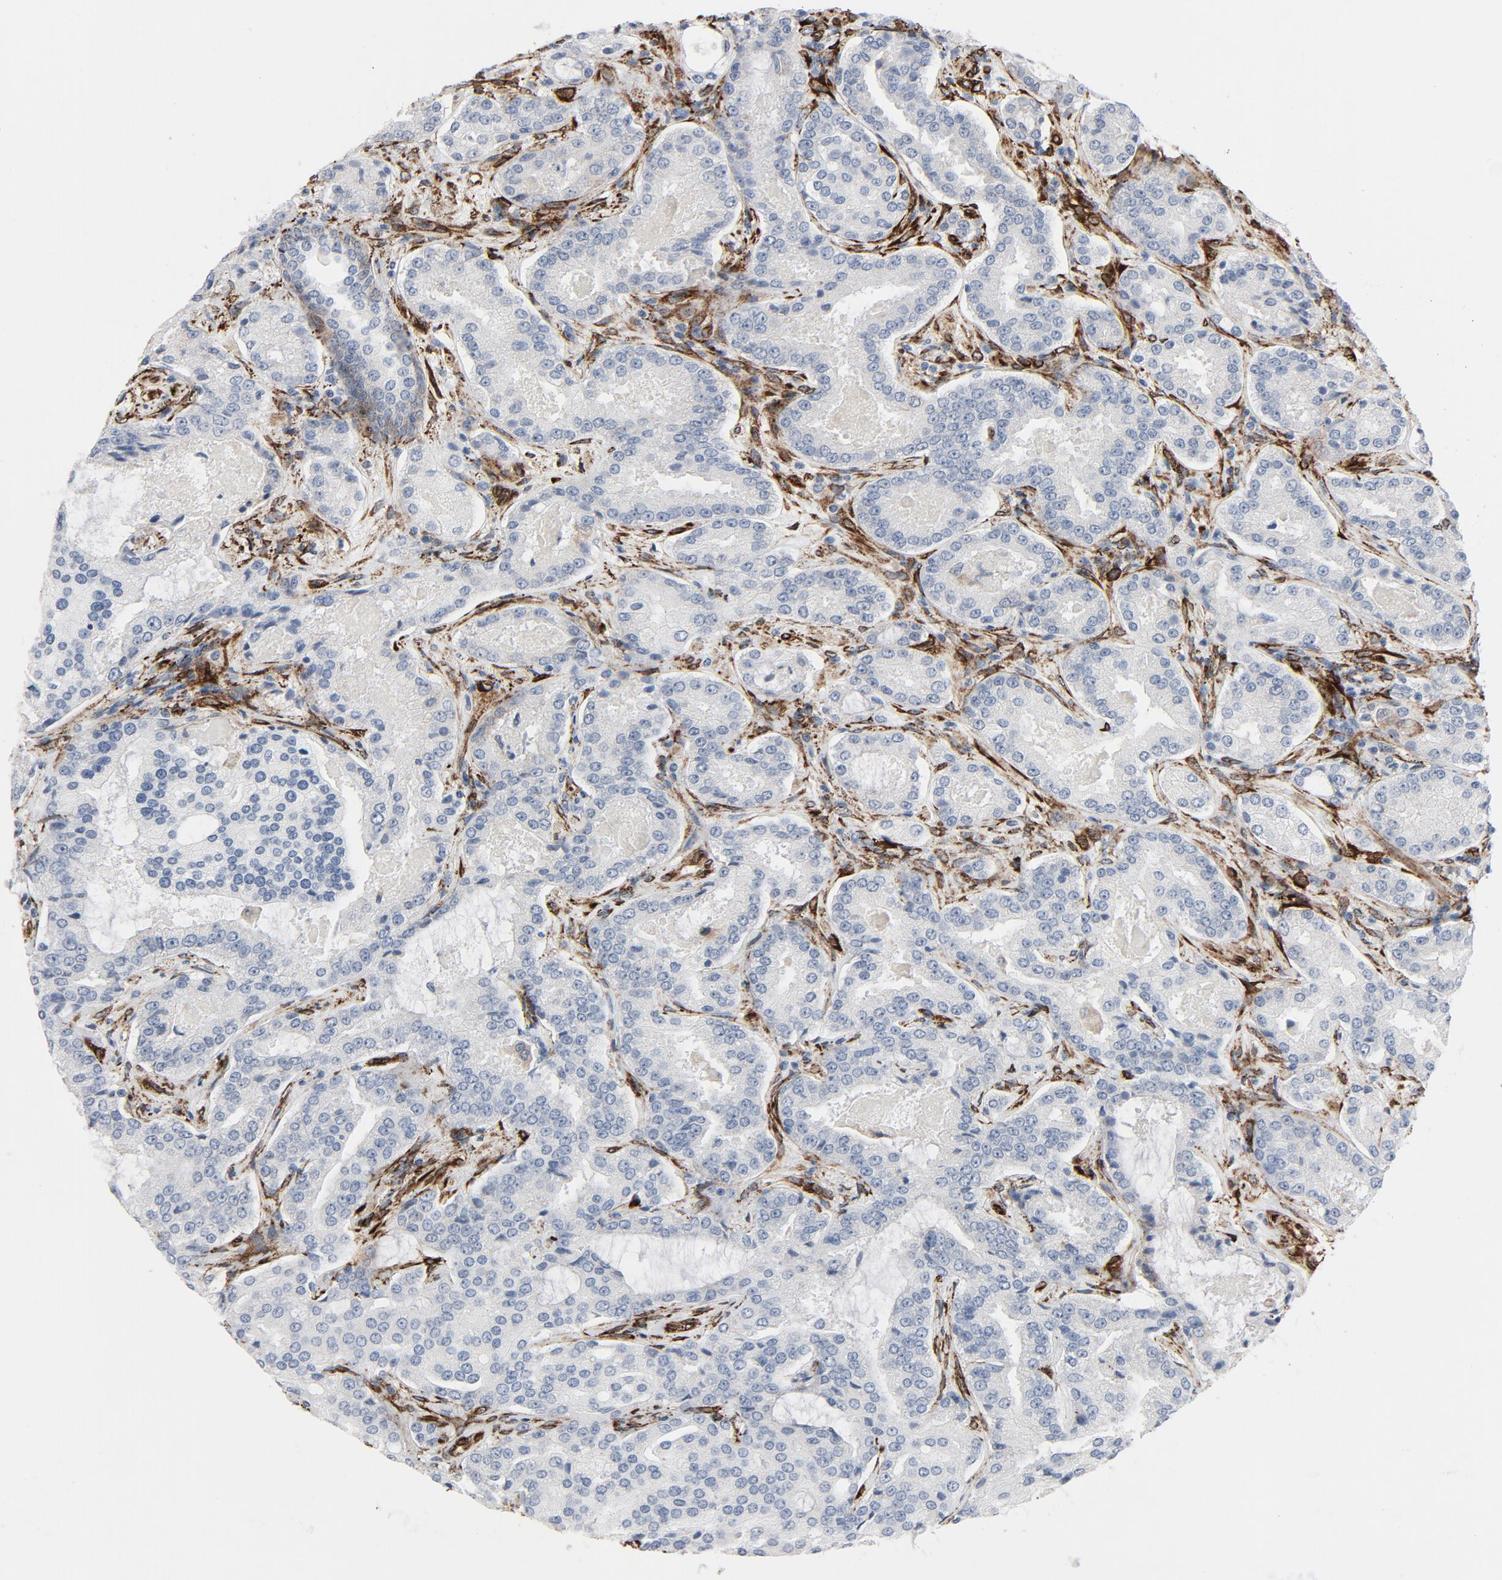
{"staining": {"intensity": "negative", "quantity": "none", "location": "none"}, "tissue": "prostate cancer", "cell_type": "Tumor cells", "image_type": "cancer", "snomed": [{"axis": "morphology", "description": "Adenocarcinoma, High grade"}, {"axis": "topography", "description": "Prostate"}], "caption": "A micrograph of human prostate adenocarcinoma (high-grade) is negative for staining in tumor cells.", "gene": "SERPINH1", "patient": {"sex": "male", "age": 72}}